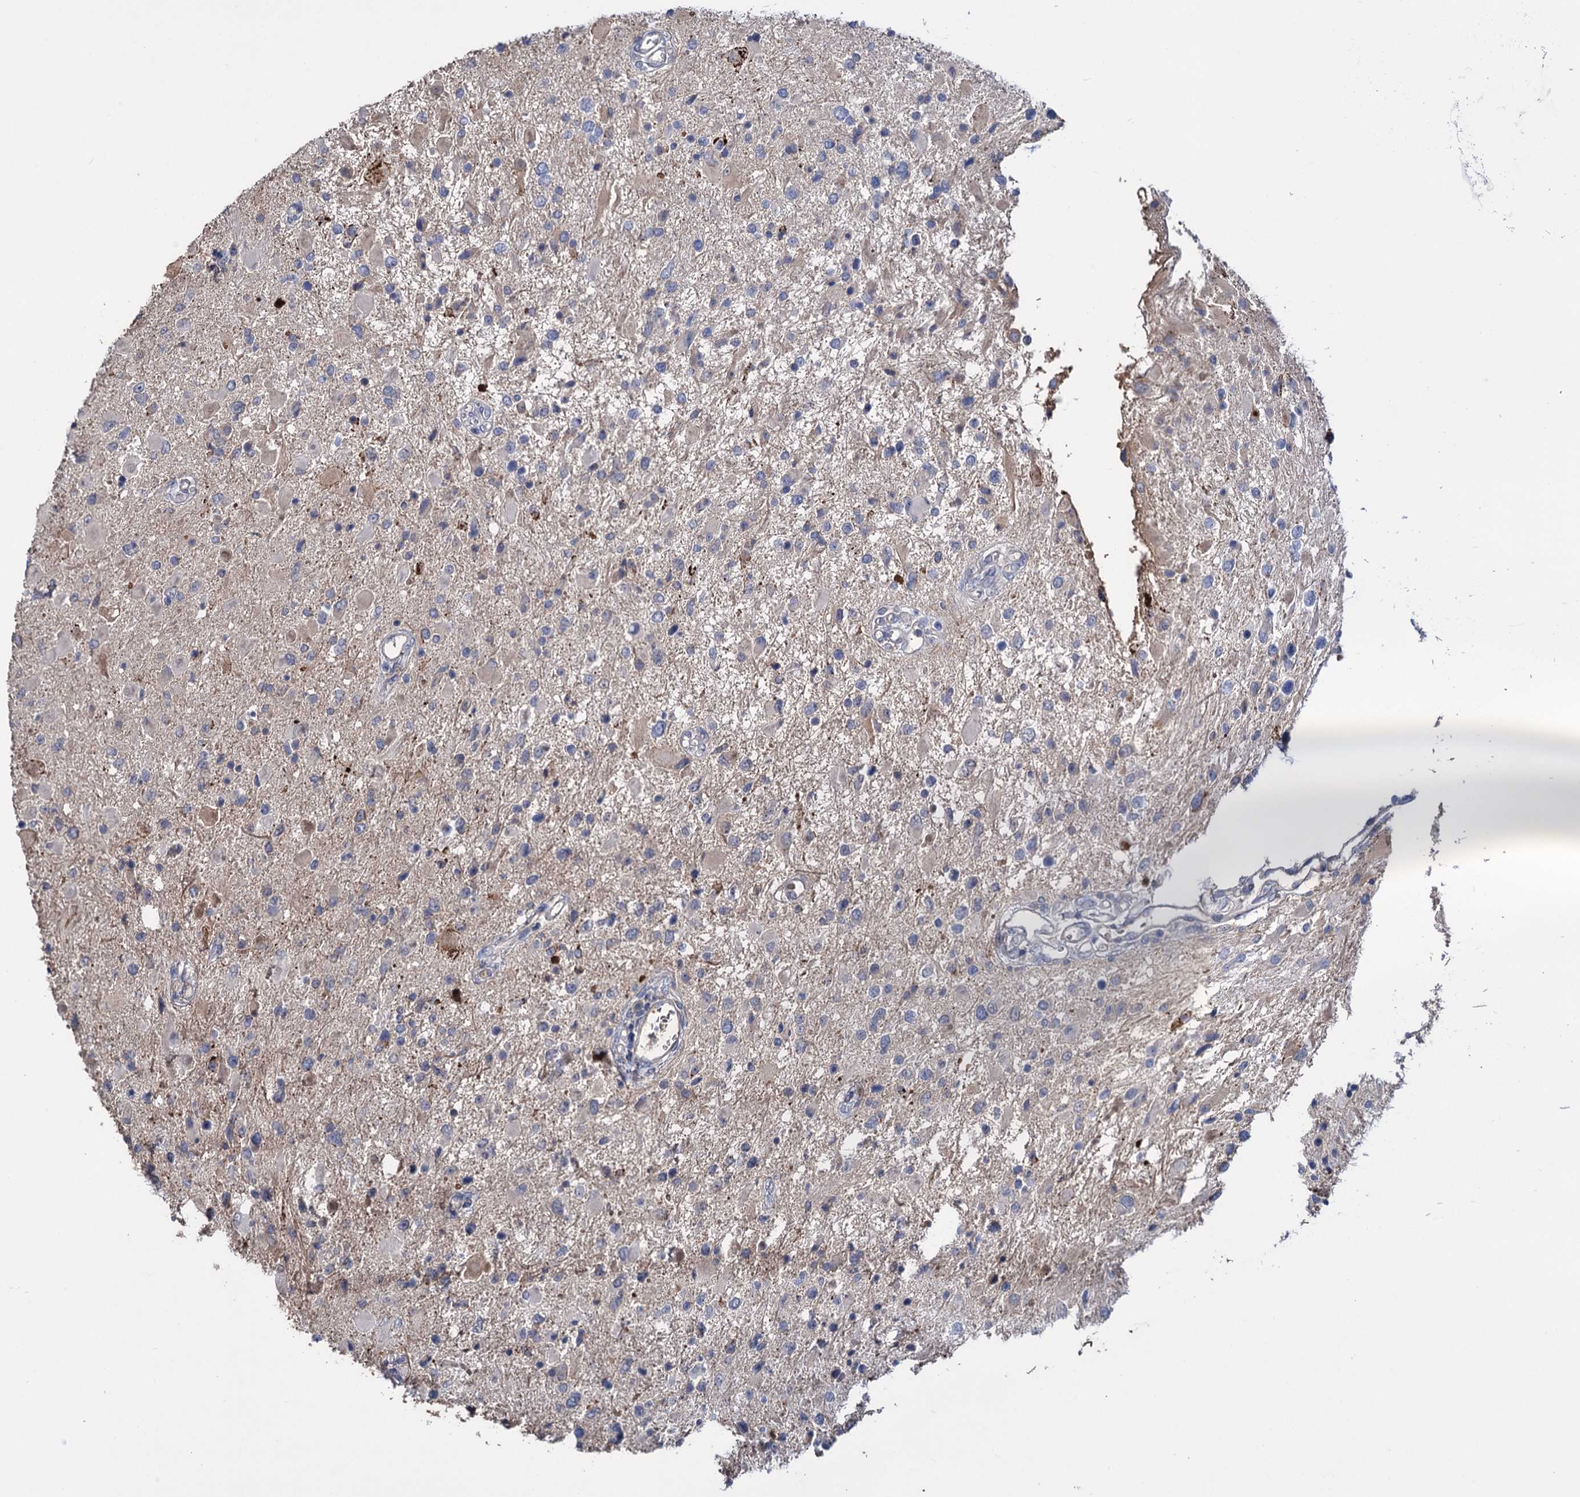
{"staining": {"intensity": "negative", "quantity": "none", "location": "none"}, "tissue": "glioma", "cell_type": "Tumor cells", "image_type": "cancer", "snomed": [{"axis": "morphology", "description": "Glioma, malignant, High grade"}, {"axis": "topography", "description": "Brain"}], "caption": "High power microscopy image of an IHC micrograph of glioma, revealing no significant expression in tumor cells.", "gene": "PPP1R32", "patient": {"sex": "male", "age": 53}}